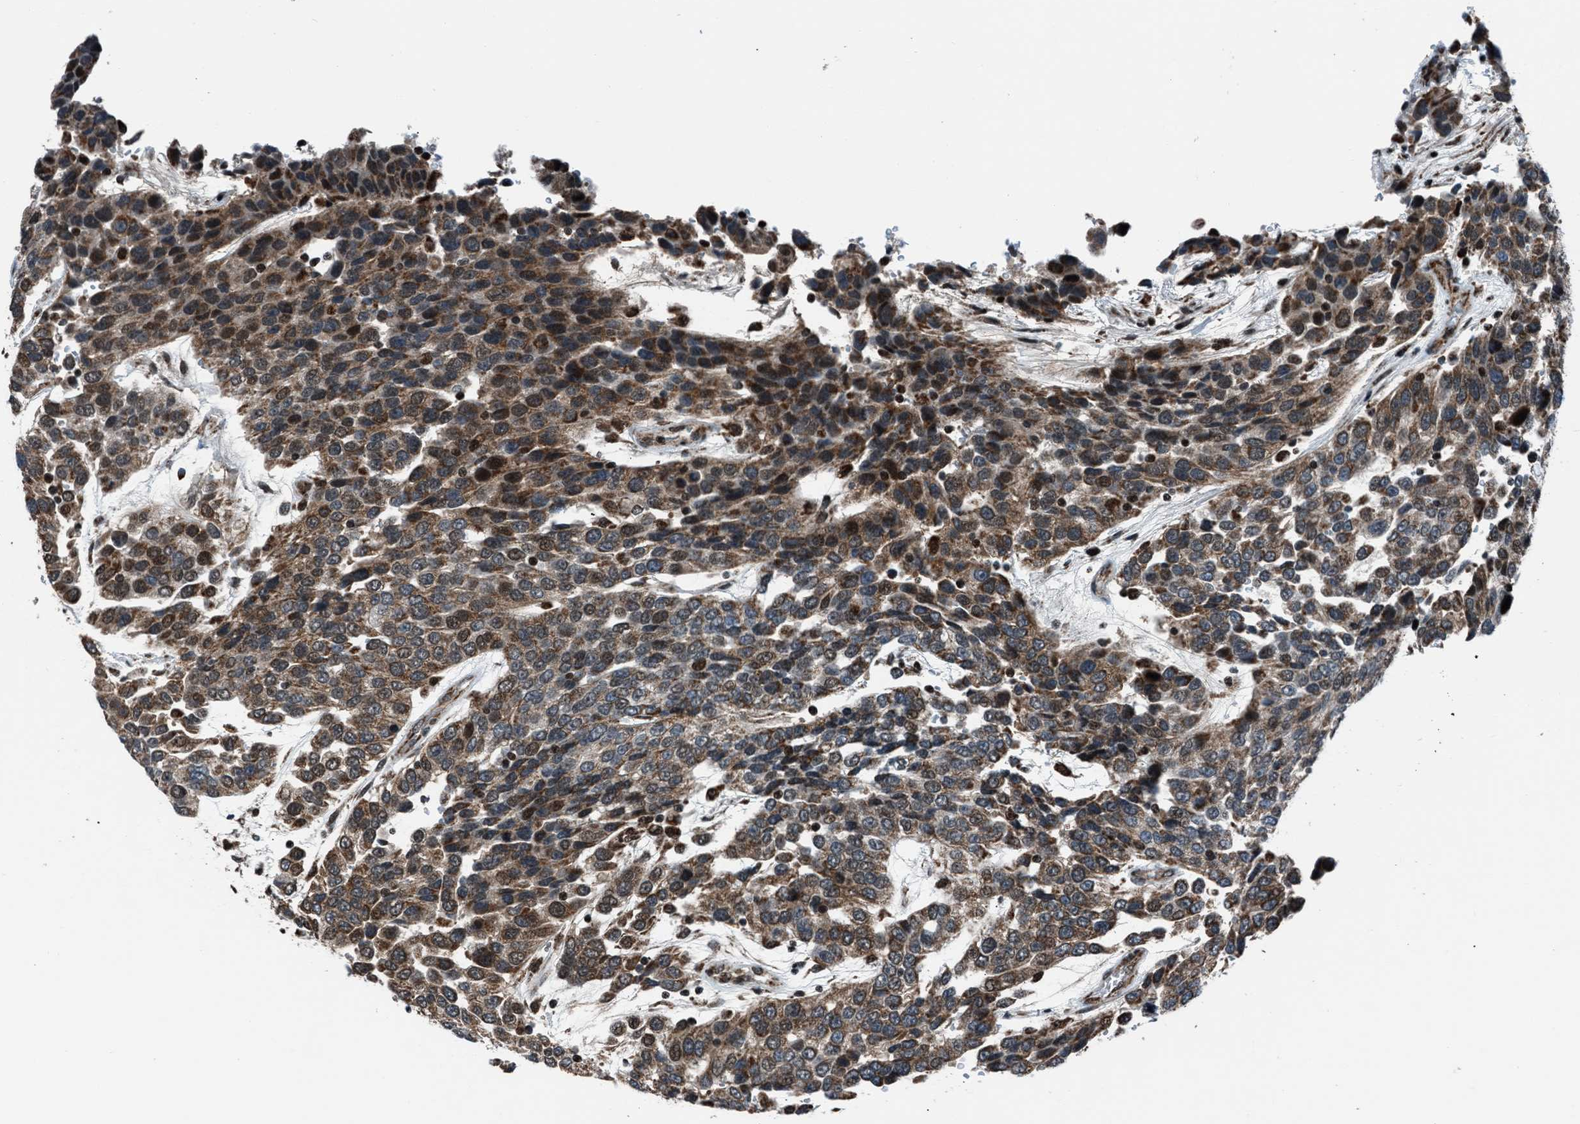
{"staining": {"intensity": "moderate", "quantity": ">75%", "location": "cytoplasmic/membranous,nuclear"}, "tissue": "urothelial cancer", "cell_type": "Tumor cells", "image_type": "cancer", "snomed": [{"axis": "morphology", "description": "Urothelial carcinoma, High grade"}, {"axis": "topography", "description": "Urinary bladder"}], "caption": "Urothelial cancer stained for a protein (brown) shows moderate cytoplasmic/membranous and nuclear positive staining in about >75% of tumor cells.", "gene": "MORC3", "patient": {"sex": "female", "age": 80}}